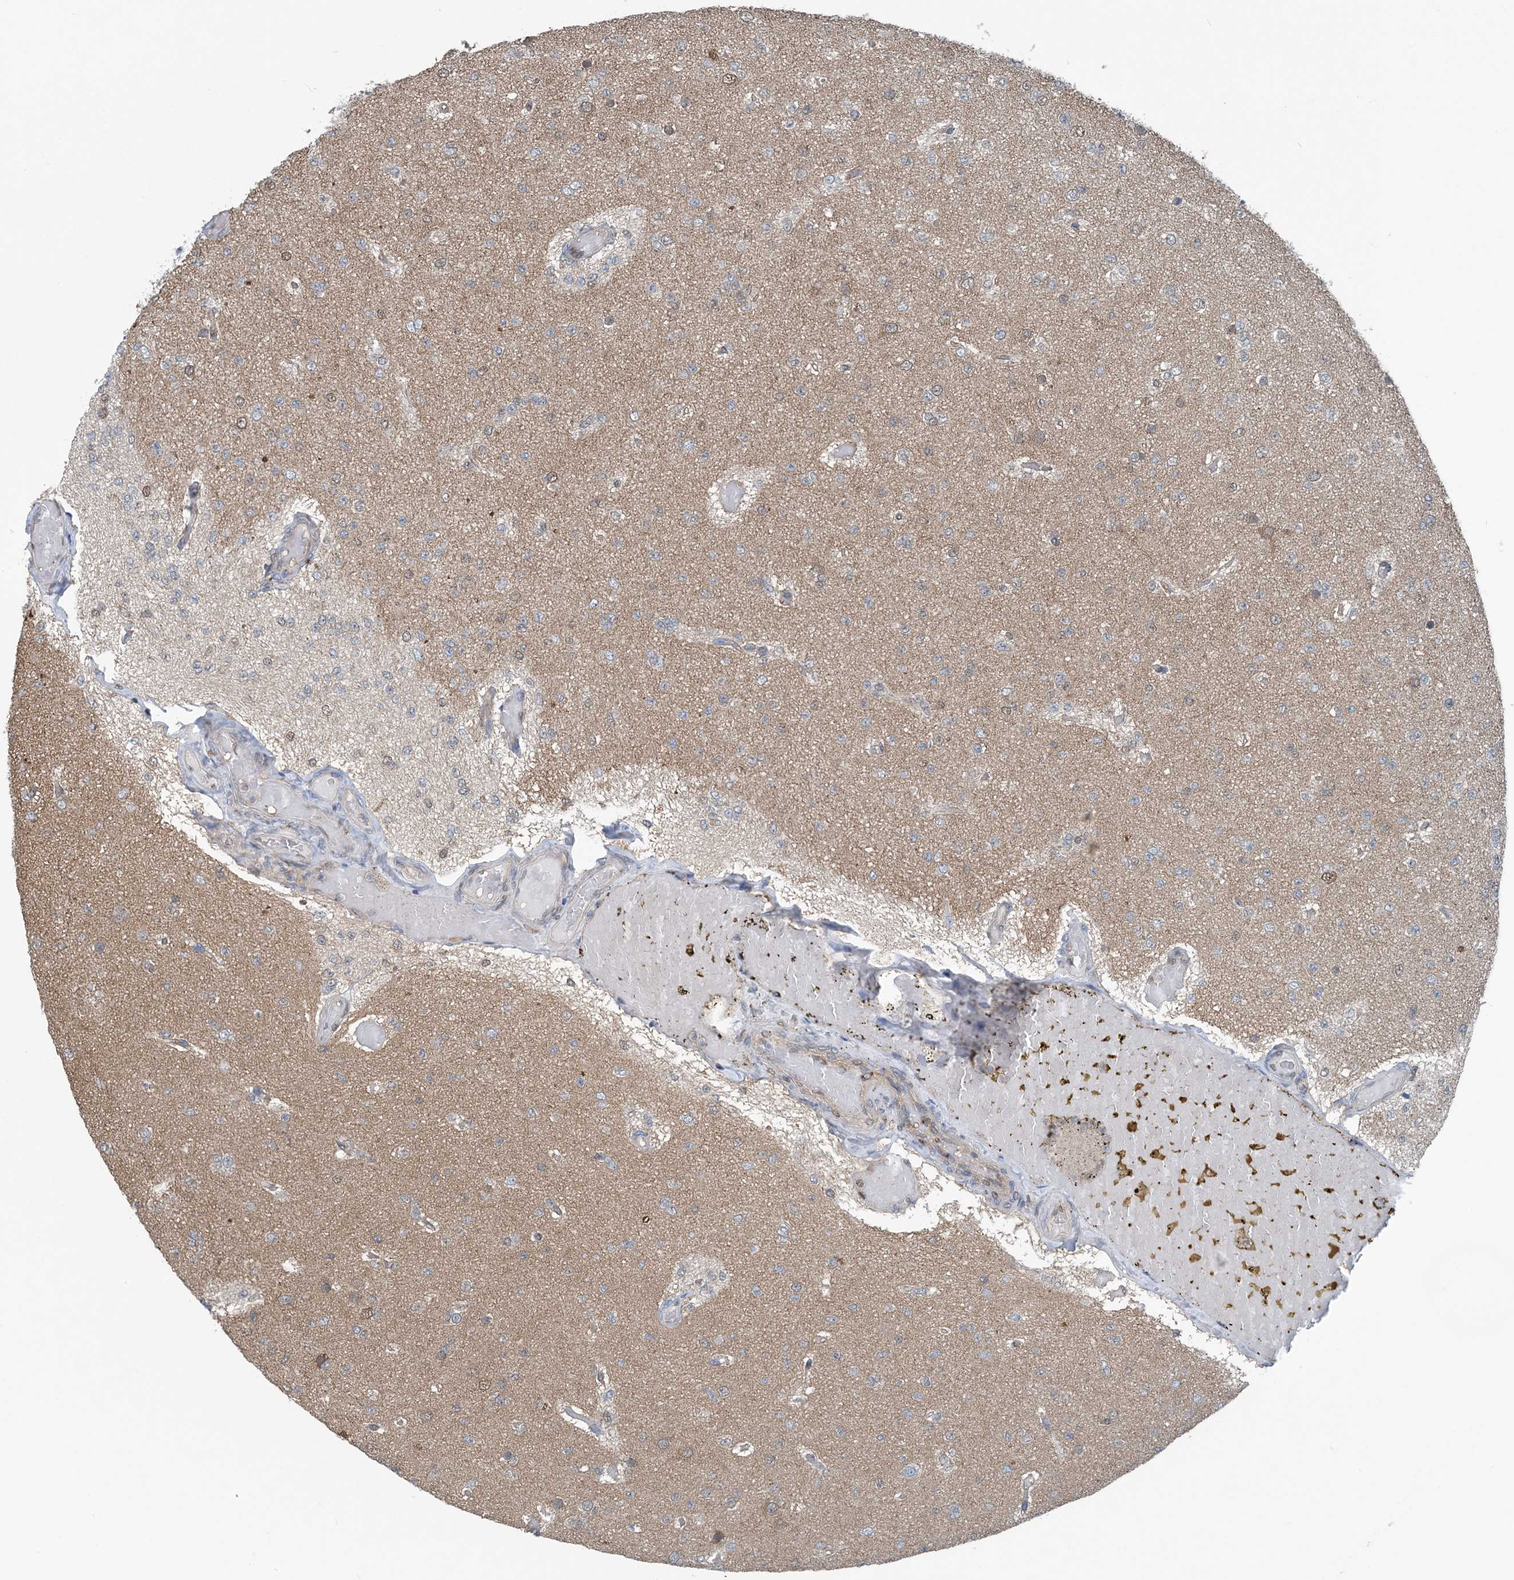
{"staining": {"intensity": "moderate", "quantity": "<25%", "location": "cytoplasmic/membranous,nuclear"}, "tissue": "glioma", "cell_type": "Tumor cells", "image_type": "cancer", "snomed": [{"axis": "morphology", "description": "Glioma, malignant, Low grade"}, {"axis": "topography", "description": "Brain"}], "caption": "IHC photomicrograph of neoplastic tissue: human malignant glioma (low-grade) stained using immunohistochemistry displays low levels of moderate protein expression localized specifically in the cytoplasmic/membranous and nuclear of tumor cells, appearing as a cytoplasmic/membranous and nuclear brown color.", "gene": "HIKESHI", "patient": {"sex": "female", "age": 22}}